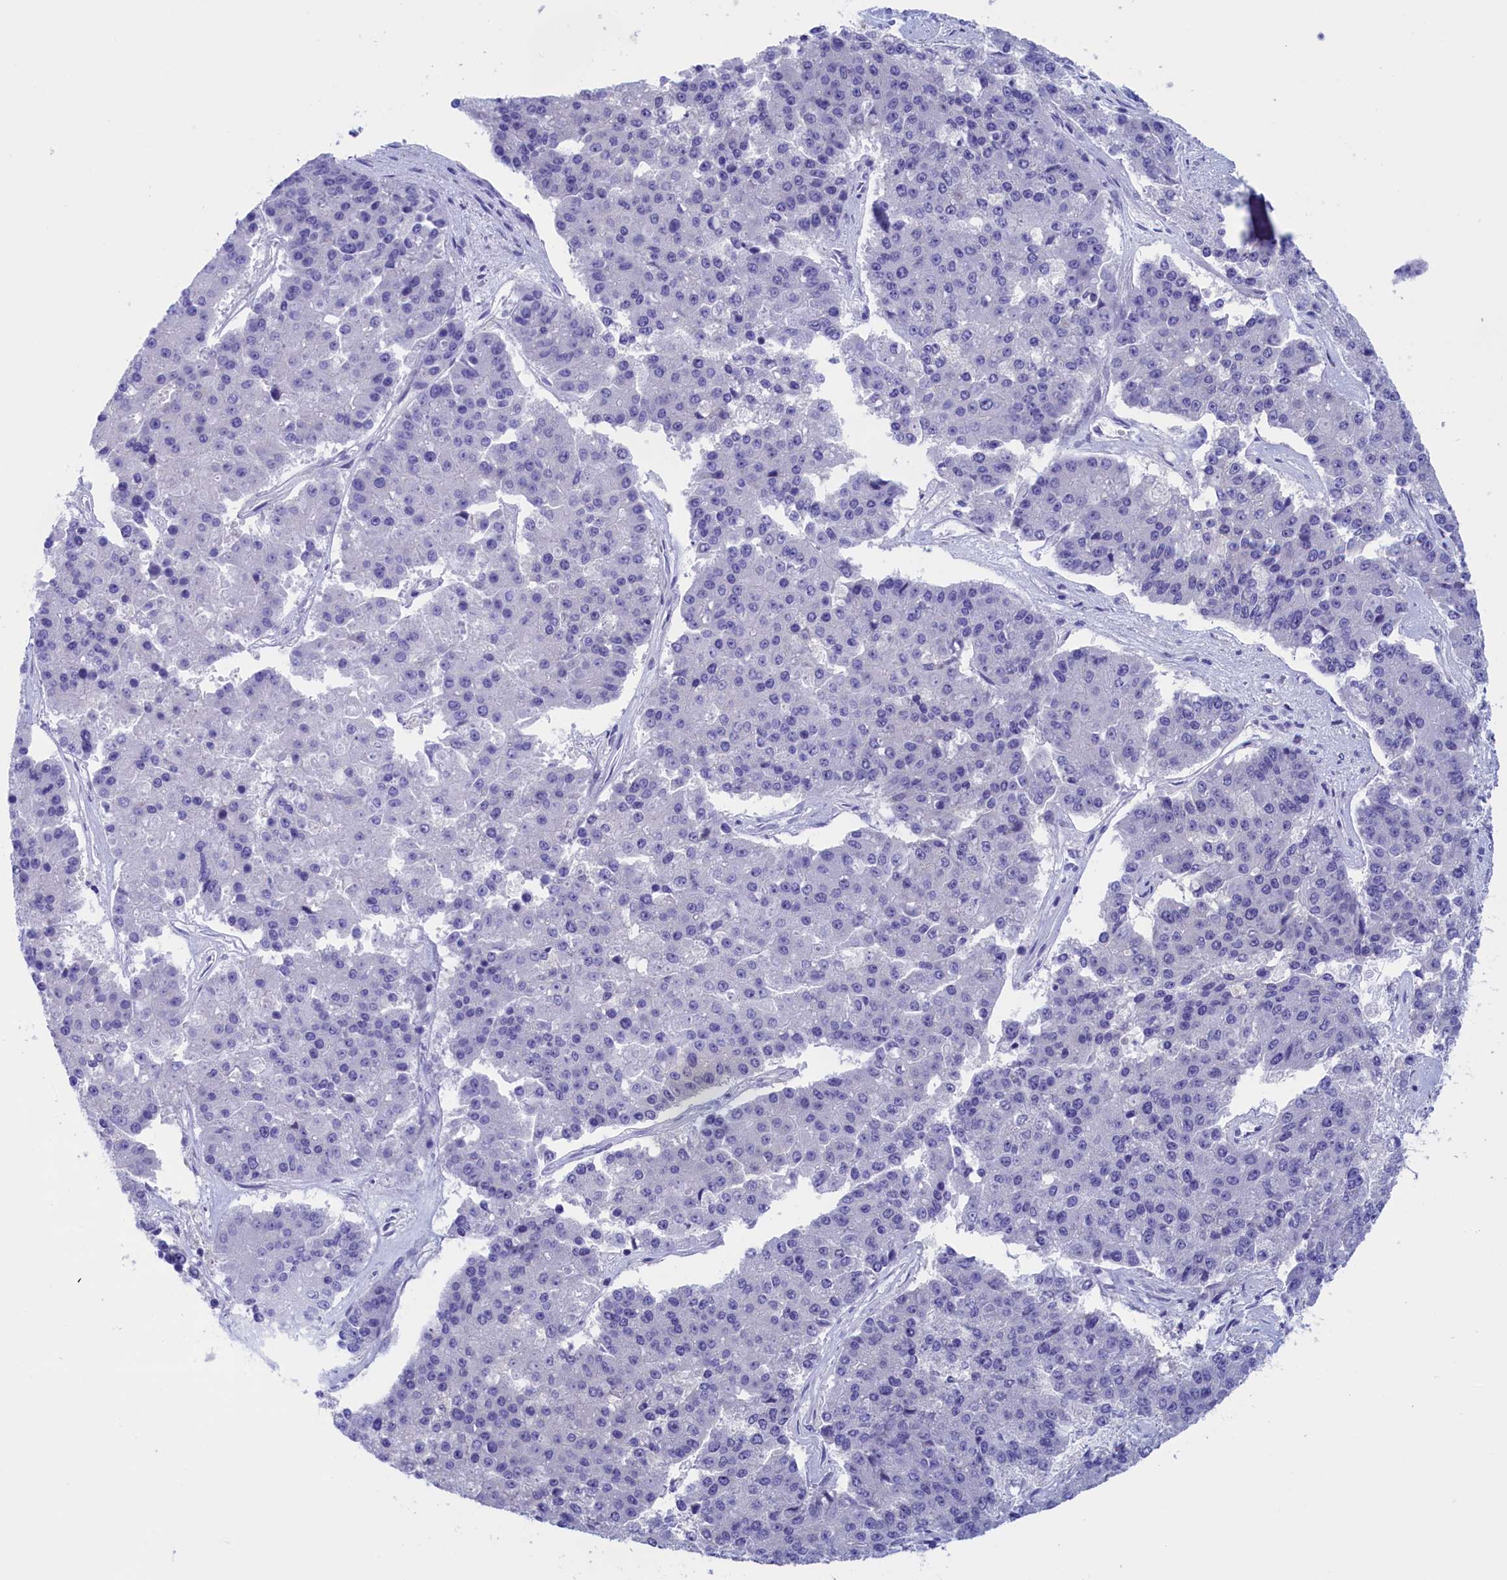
{"staining": {"intensity": "negative", "quantity": "none", "location": "none"}, "tissue": "pancreatic cancer", "cell_type": "Tumor cells", "image_type": "cancer", "snomed": [{"axis": "morphology", "description": "Adenocarcinoma, NOS"}, {"axis": "topography", "description": "Pancreas"}], "caption": "Pancreatic adenocarcinoma stained for a protein using IHC displays no positivity tumor cells.", "gene": "VPS35L", "patient": {"sex": "male", "age": 50}}